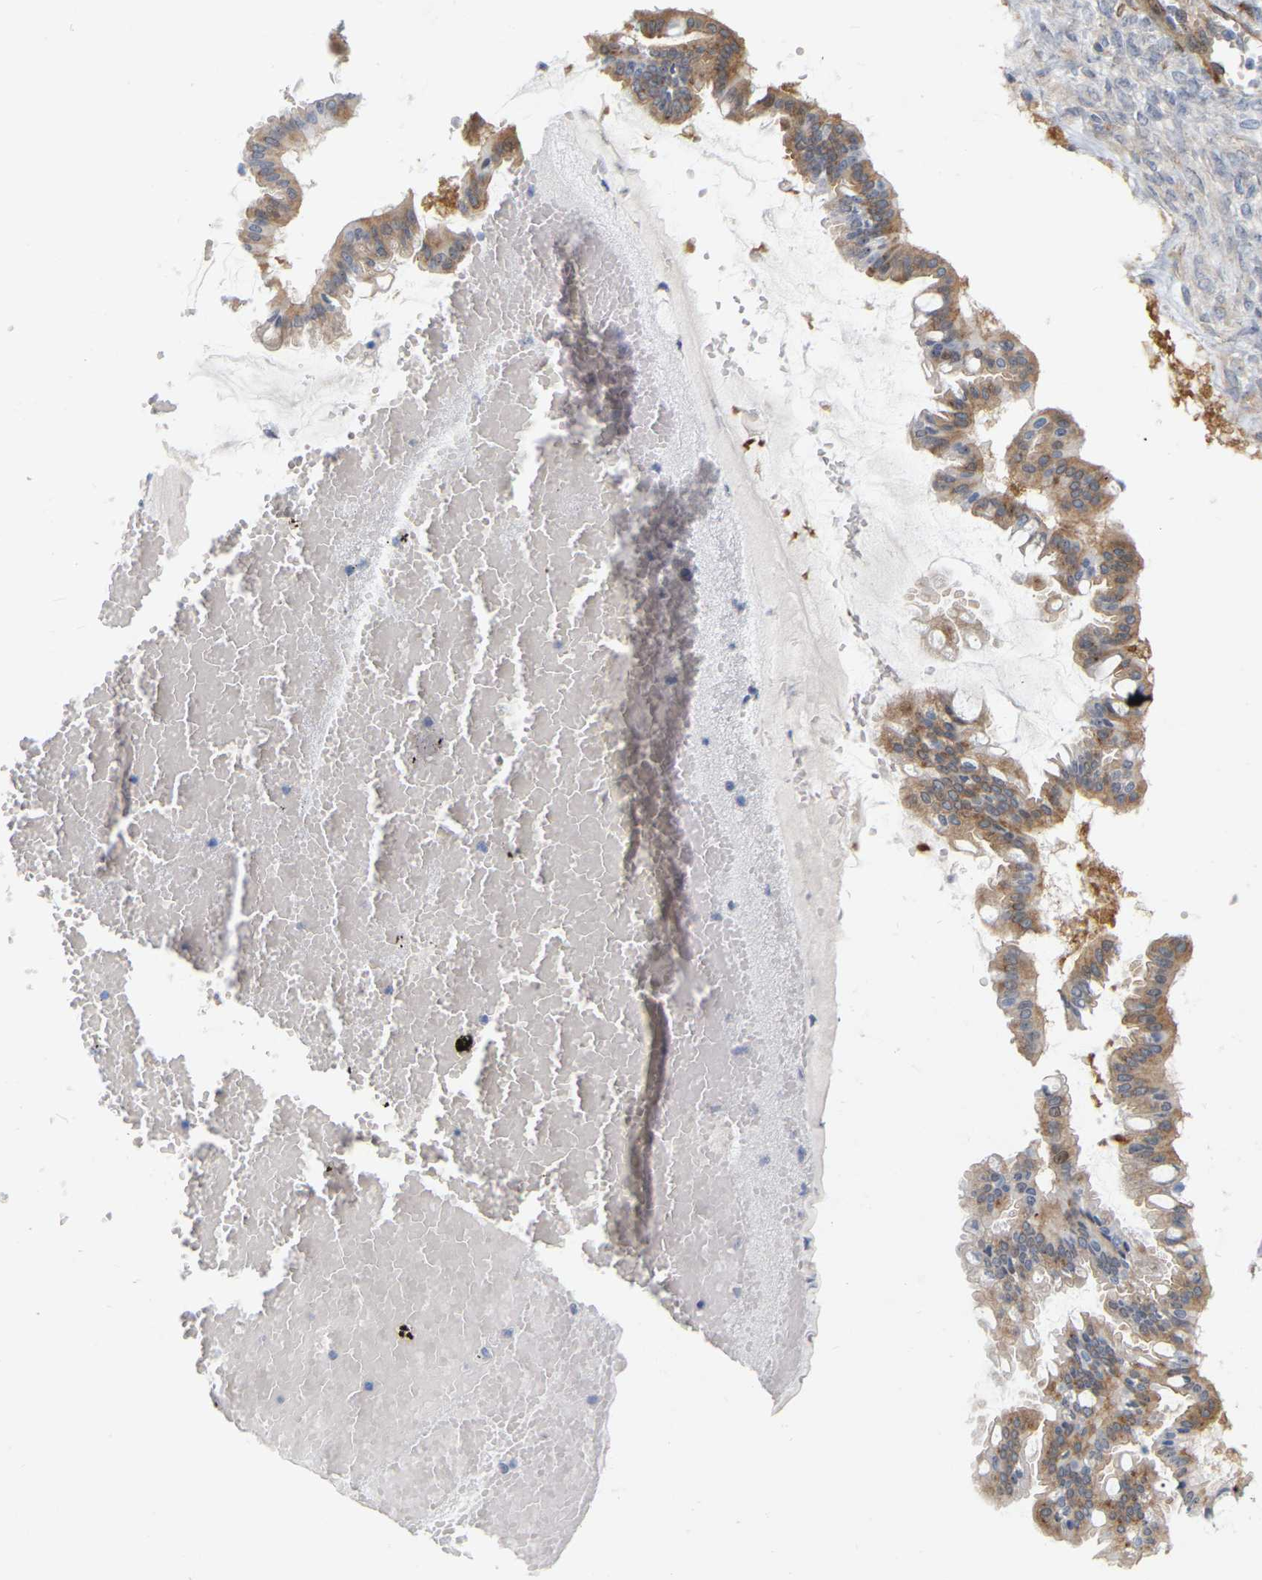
{"staining": {"intensity": "moderate", "quantity": "25%-75%", "location": "cytoplasmic/membranous"}, "tissue": "ovarian cancer", "cell_type": "Tumor cells", "image_type": "cancer", "snomed": [{"axis": "morphology", "description": "Cystadenocarcinoma, mucinous, NOS"}, {"axis": "topography", "description": "Ovary"}], "caption": "The histopathology image reveals staining of mucinous cystadenocarcinoma (ovarian), revealing moderate cytoplasmic/membranous protein staining (brown color) within tumor cells. (brown staining indicates protein expression, while blue staining denotes nuclei).", "gene": "RAPH1", "patient": {"sex": "female", "age": 73}}